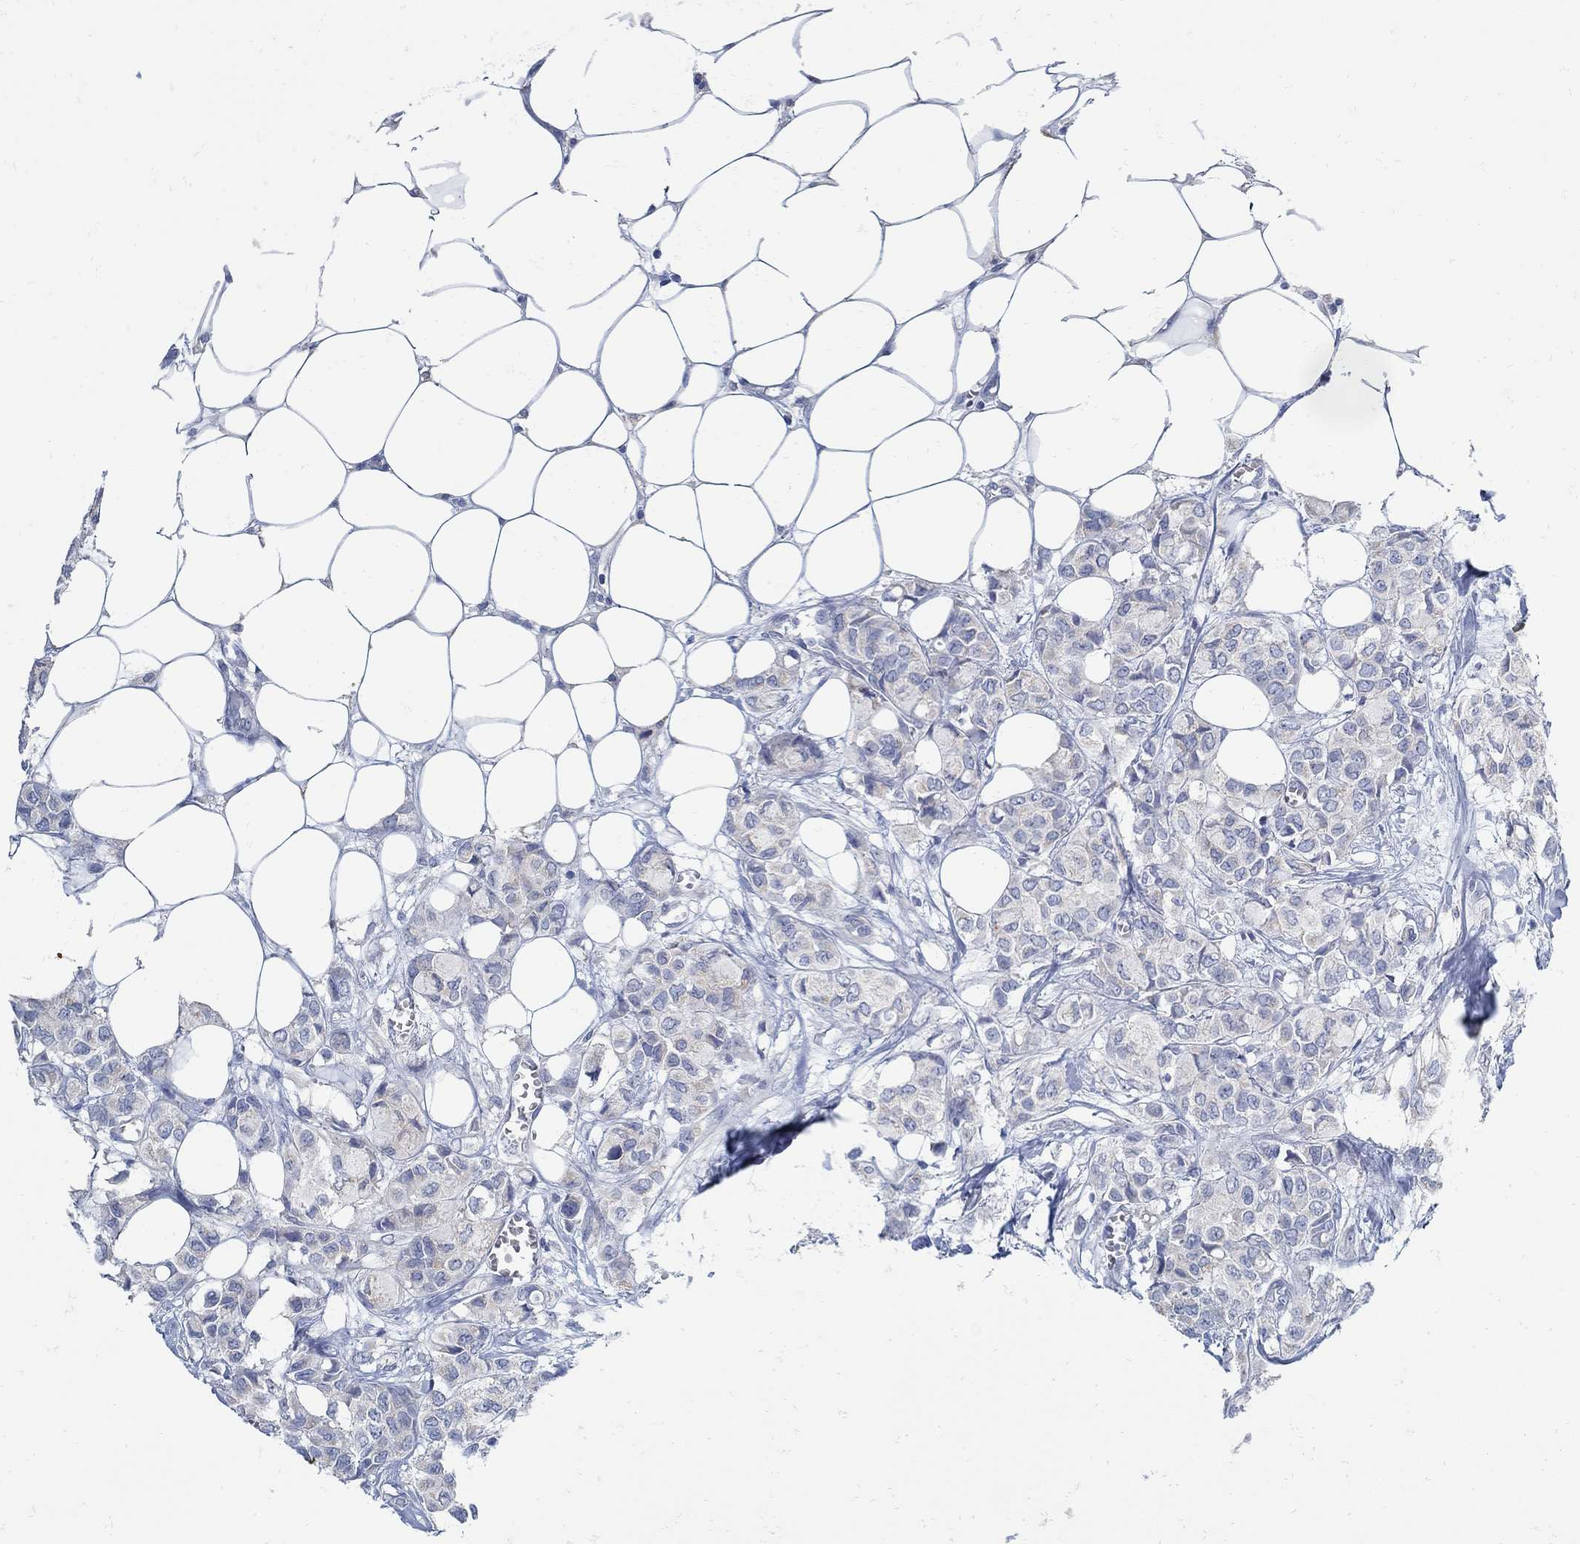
{"staining": {"intensity": "negative", "quantity": "none", "location": "none"}, "tissue": "breast cancer", "cell_type": "Tumor cells", "image_type": "cancer", "snomed": [{"axis": "morphology", "description": "Duct carcinoma"}, {"axis": "topography", "description": "Breast"}], "caption": "DAB immunohistochemical staining of infiltrating ductal carcinoma (breast) shows no significant positivity in tumor cells. (Brightfield microscopy of DAB immunohistochemistry at high magnification).", "gene": "ZFAND4", "patient": {"sex": "female", "age": 85}}